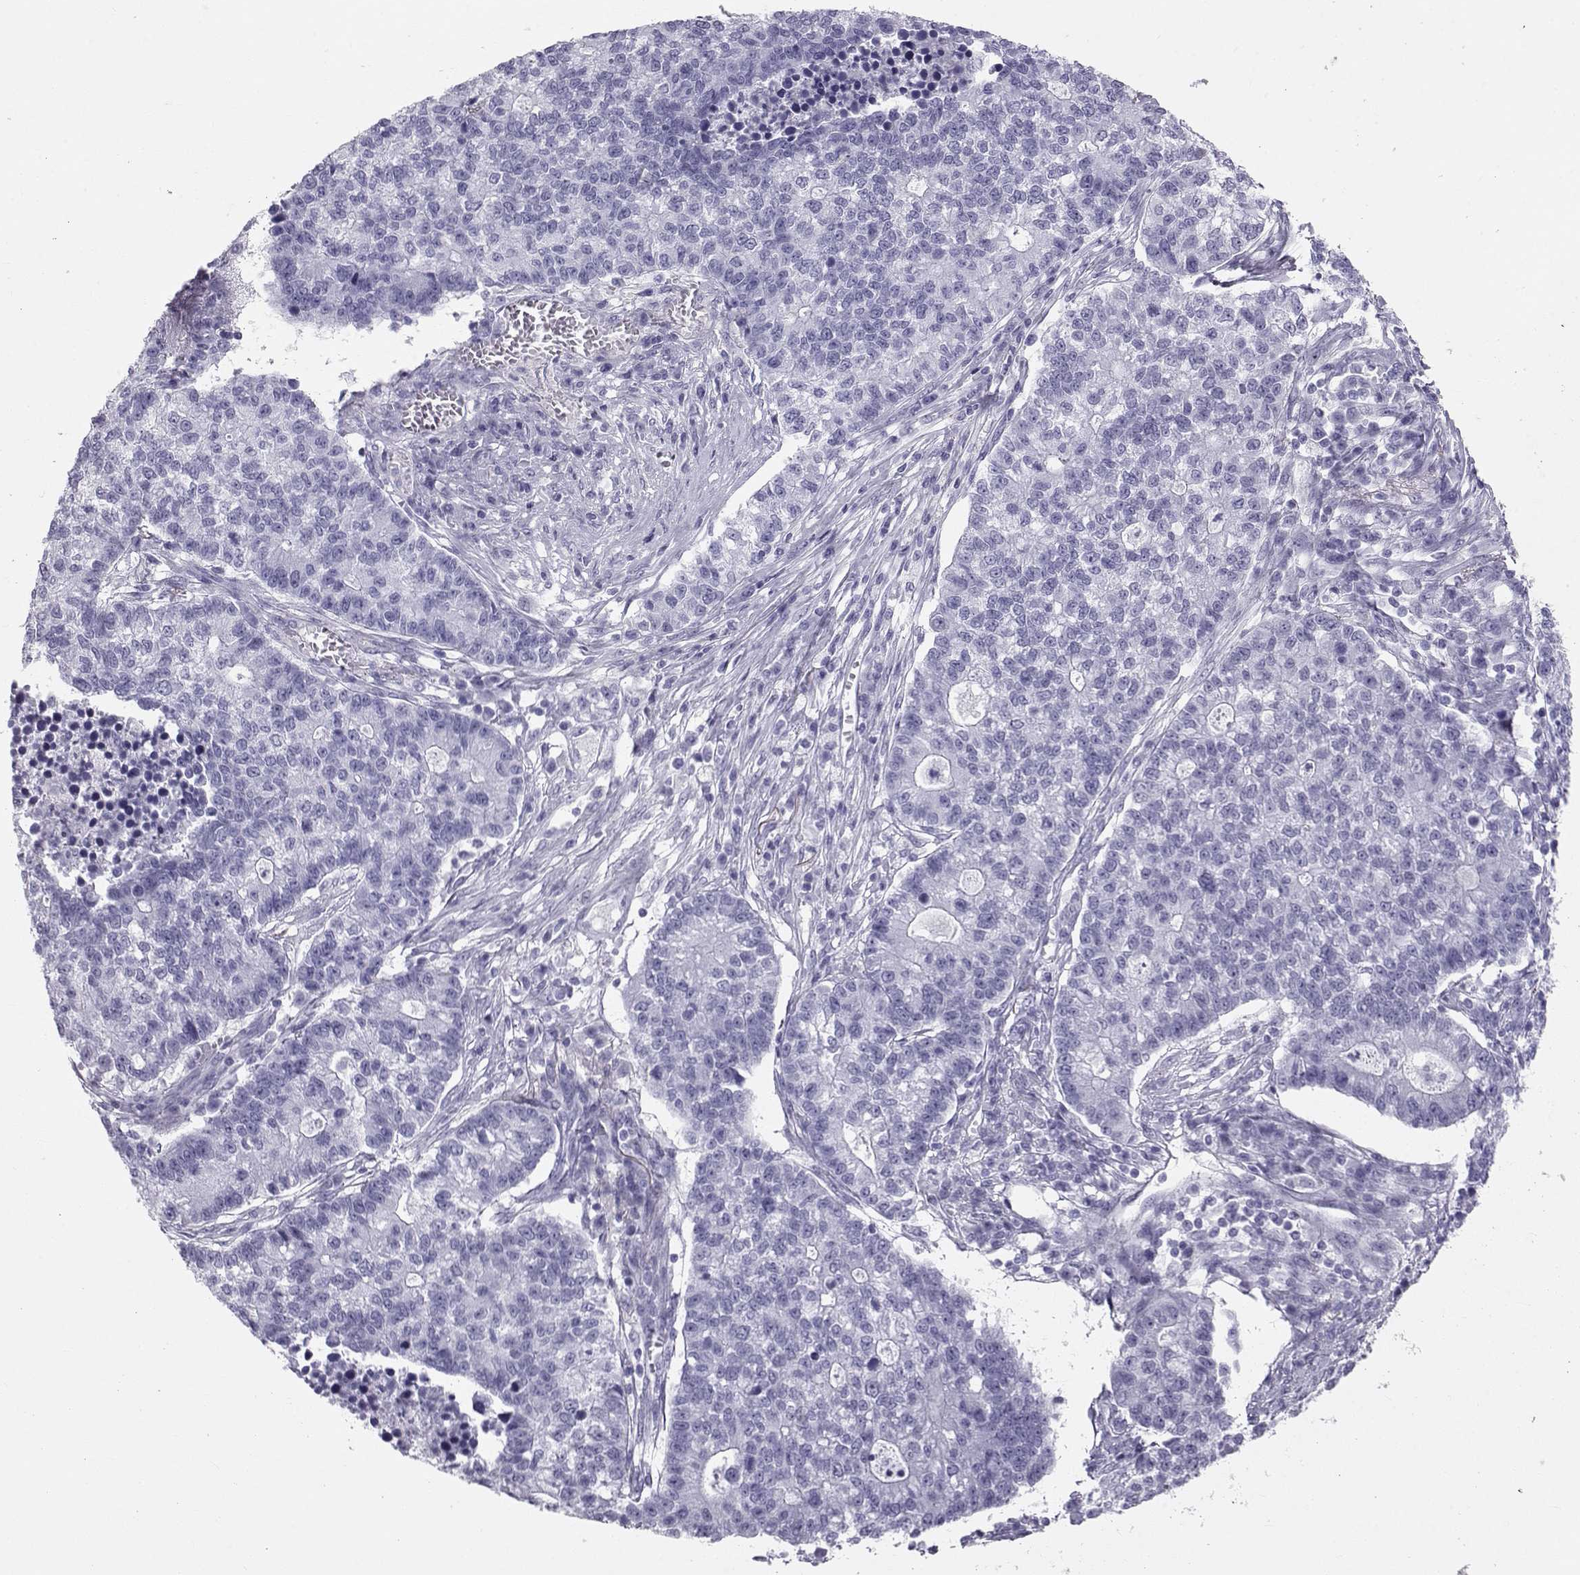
{"staining": {"intensity": "negative", "quantity": "none", "location": "none"}, "tissue": "lung cancer", "cell_type": "Tumor cells", "image_type": "cancer", "snomed": [{"axis": "morphology", "description": "Adenocarcinoma, NOS"}, {"axis": "topography", "description": "Lung"}], "caption": "This is an immunohistochemistry (IHC) micrograph of lung cancer (adenocarcinoma). There is no positivity in tumor cells.", "gene": "RD3", "patient": {"sex": "male", "age": 57}}